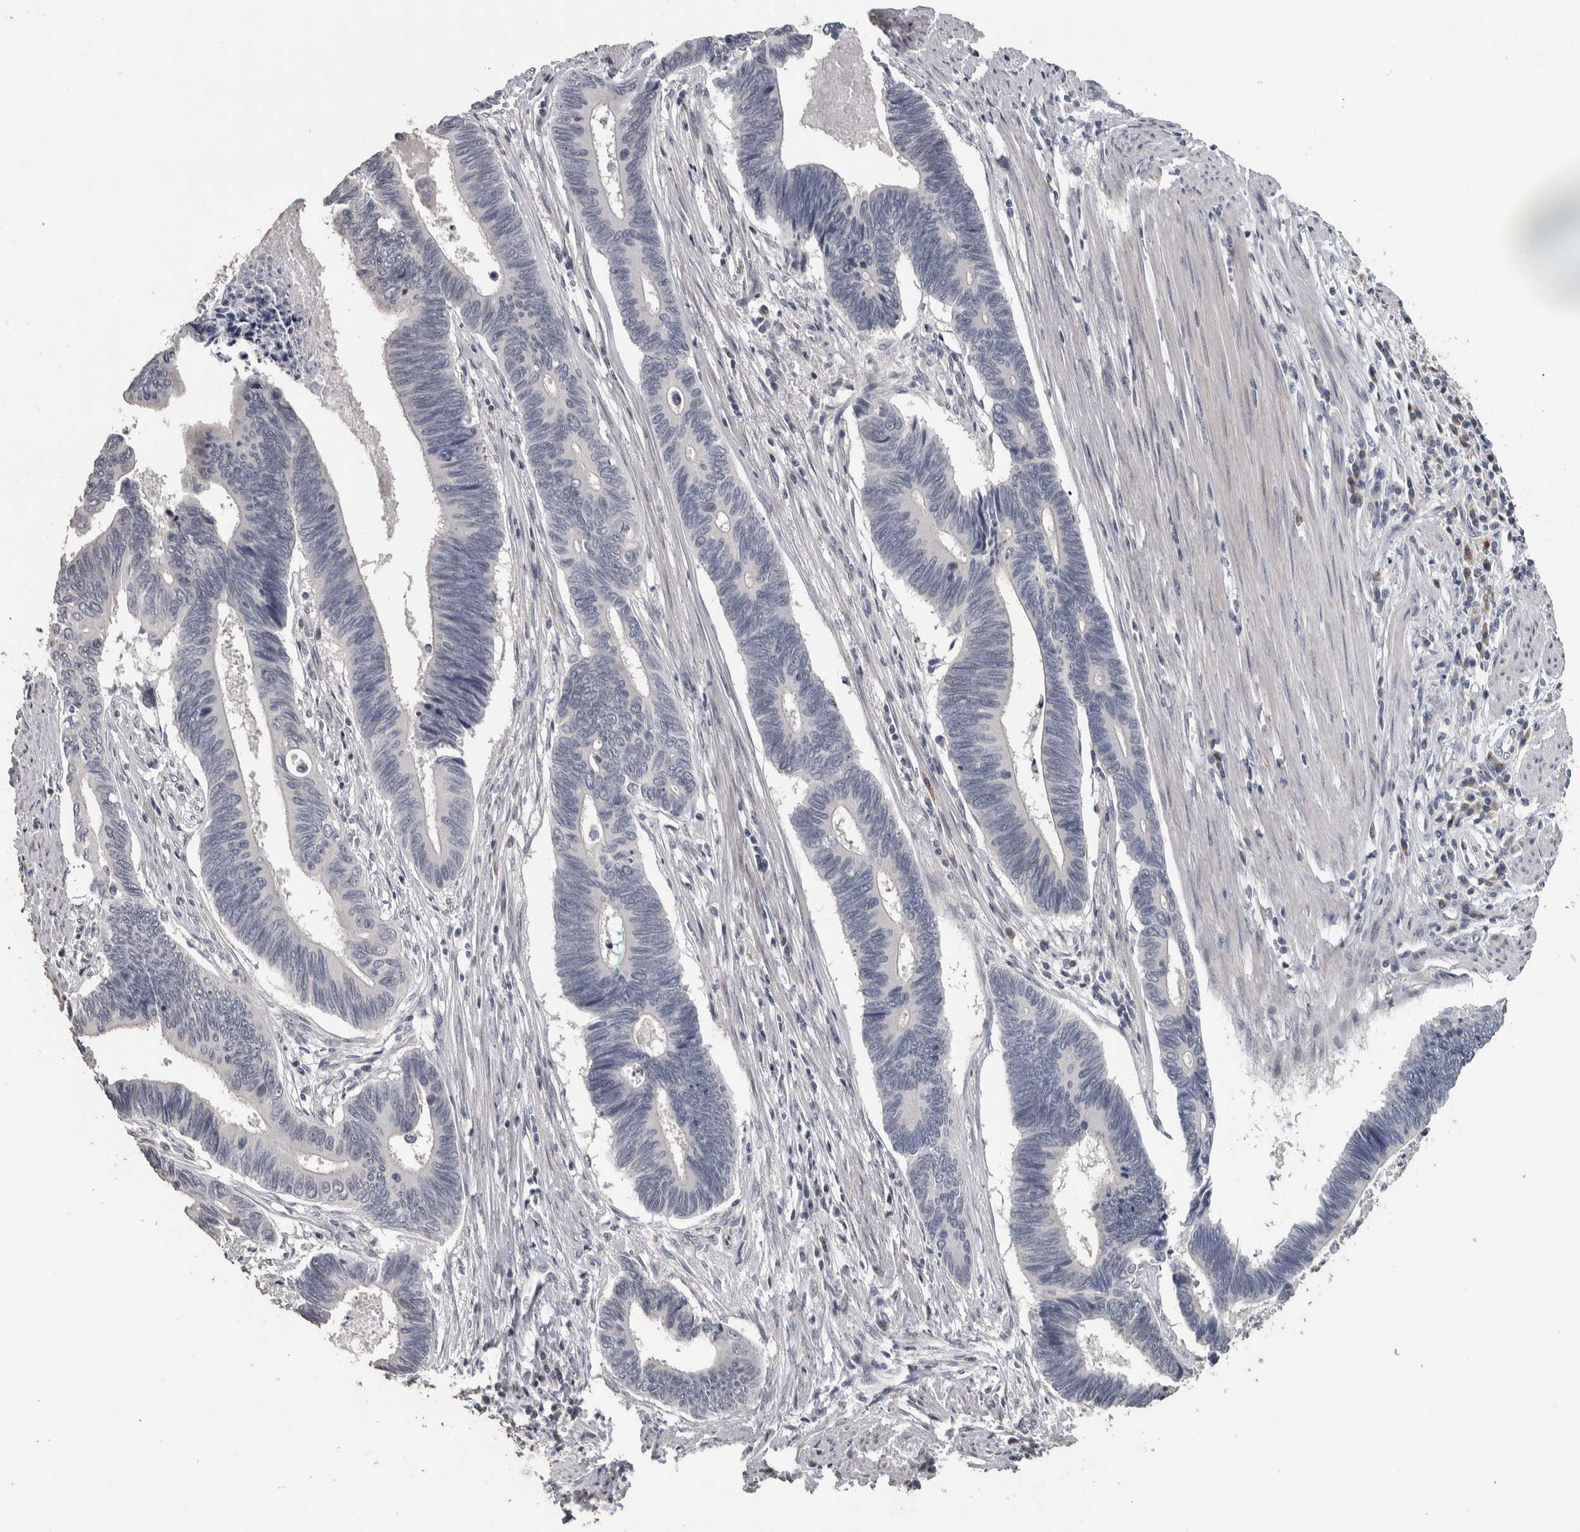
{"staining": {"intensity": "negative", "quantity": "none", "location": "none"}, "tissue": "pancreatic cancer", "cell_type": "Tumor cells", "image_type": "cancer", "snomed": [{"axis": "morphology", "description": "Adenocarcinoma, NOS"}, {"axis": "topography", "description": "Pancreas"}], "caption": "Tumor cells are negative for brown protein staining in adenocarcinoma (pancreatic).", "gene": "NECAB1", "patient": {"sex": "female", "age": 70}}